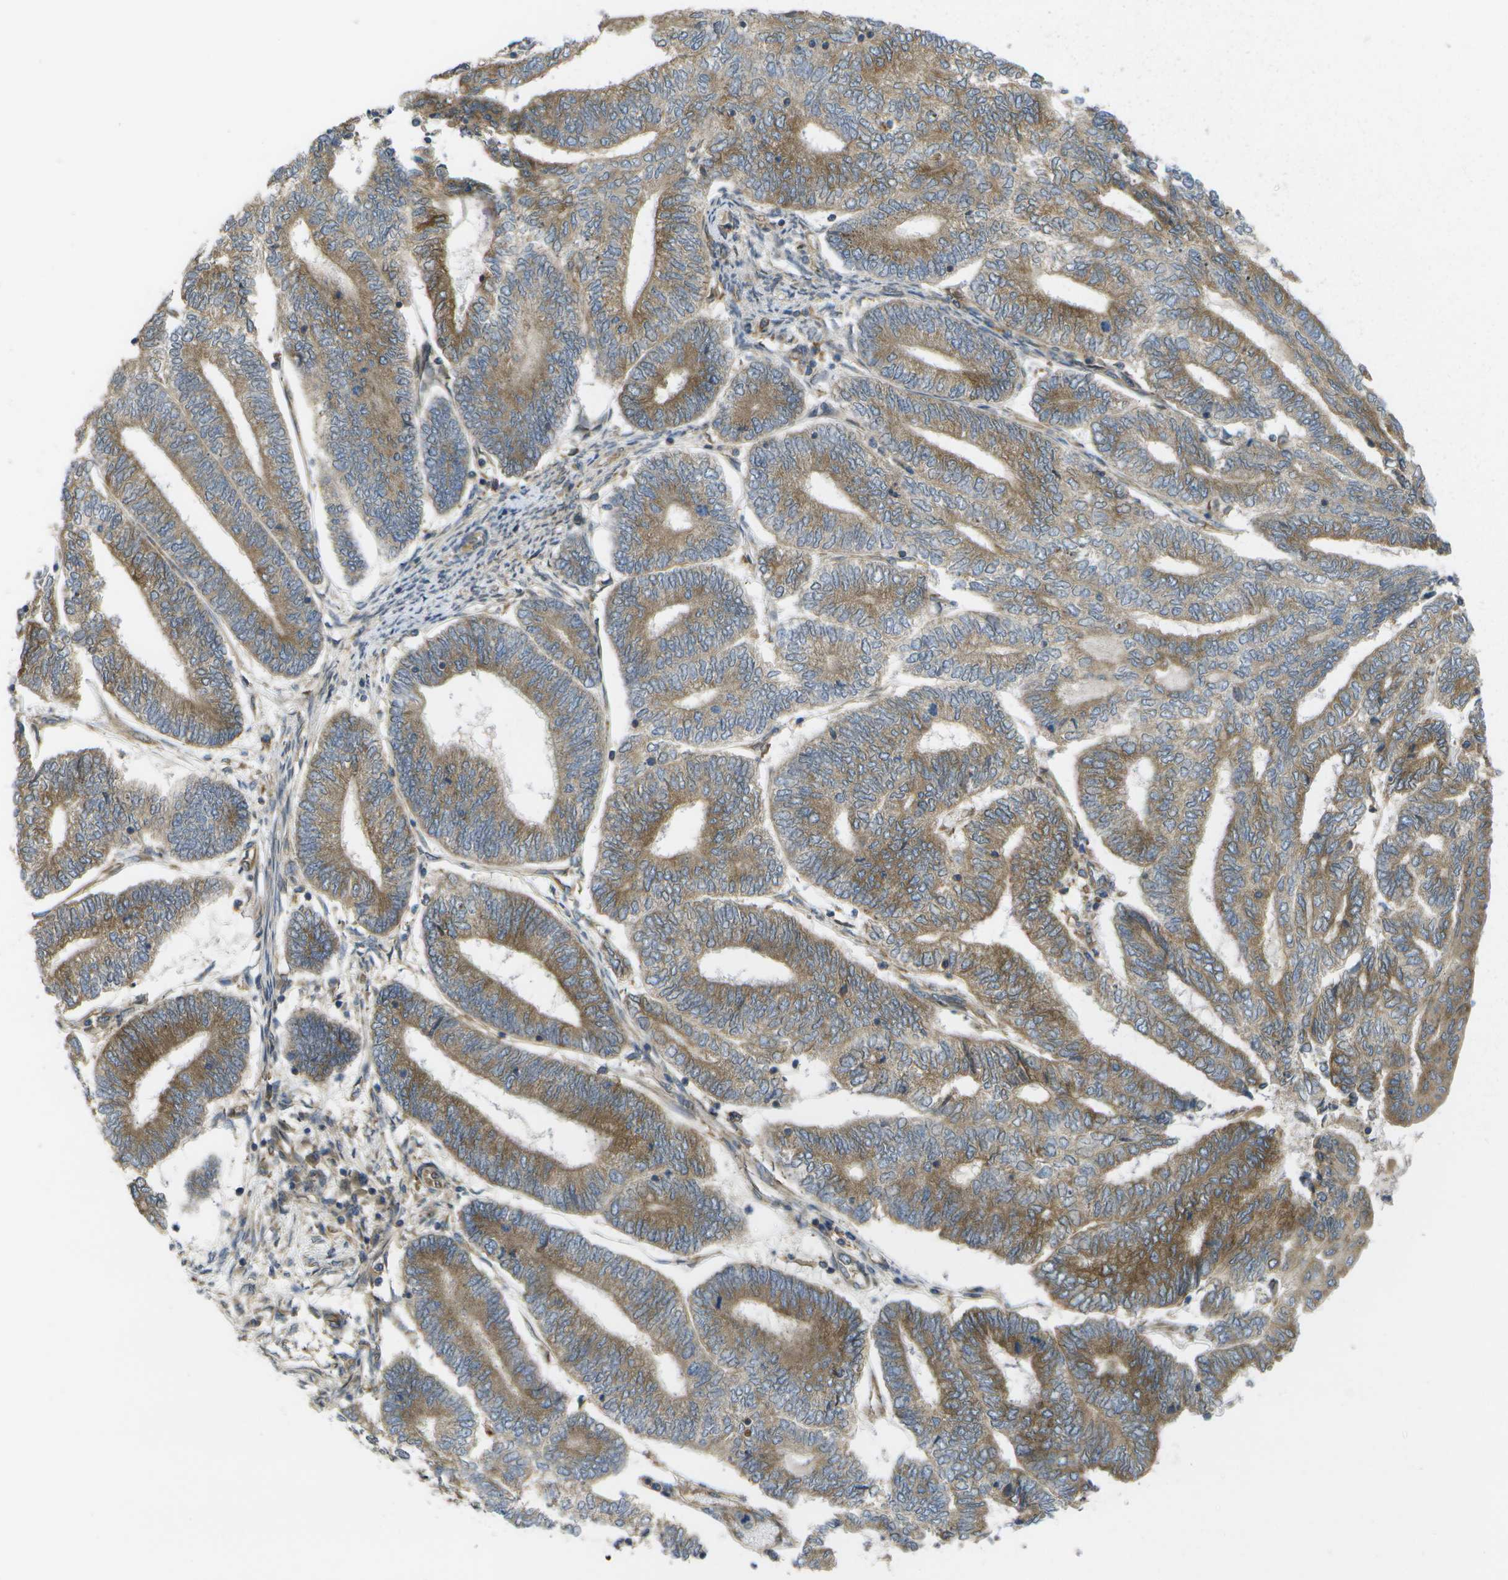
{"staining": {"intensity": "moderate", "quantity": ">75%", "location": "cytoplasmic/membranous"}, "tissue": "endometrial cancer", "cell_type": "Tumor cells", "image_type": "cancer", "snomed": [{"axis": "morphology", "description": "Adenocarcinoma, NOS"}, {"axis": "topography", "description": "Uterus"}, {"axis": "topography", "description": "Endometrium"}], "caption": "Immunohistochemical staining of human adenocarcinoma (endometrial) exhibits moderate cytoplasmic/membranous protein staining in approximately >75% of tumor cells. The staining was performed using DAB to visualize the protein expression in brown, while the nuclei were stained in blue with hematoxylin (Magnification: 20x).", "gene": "DPM3", "patient": {"sex": "female", "age": 70}}